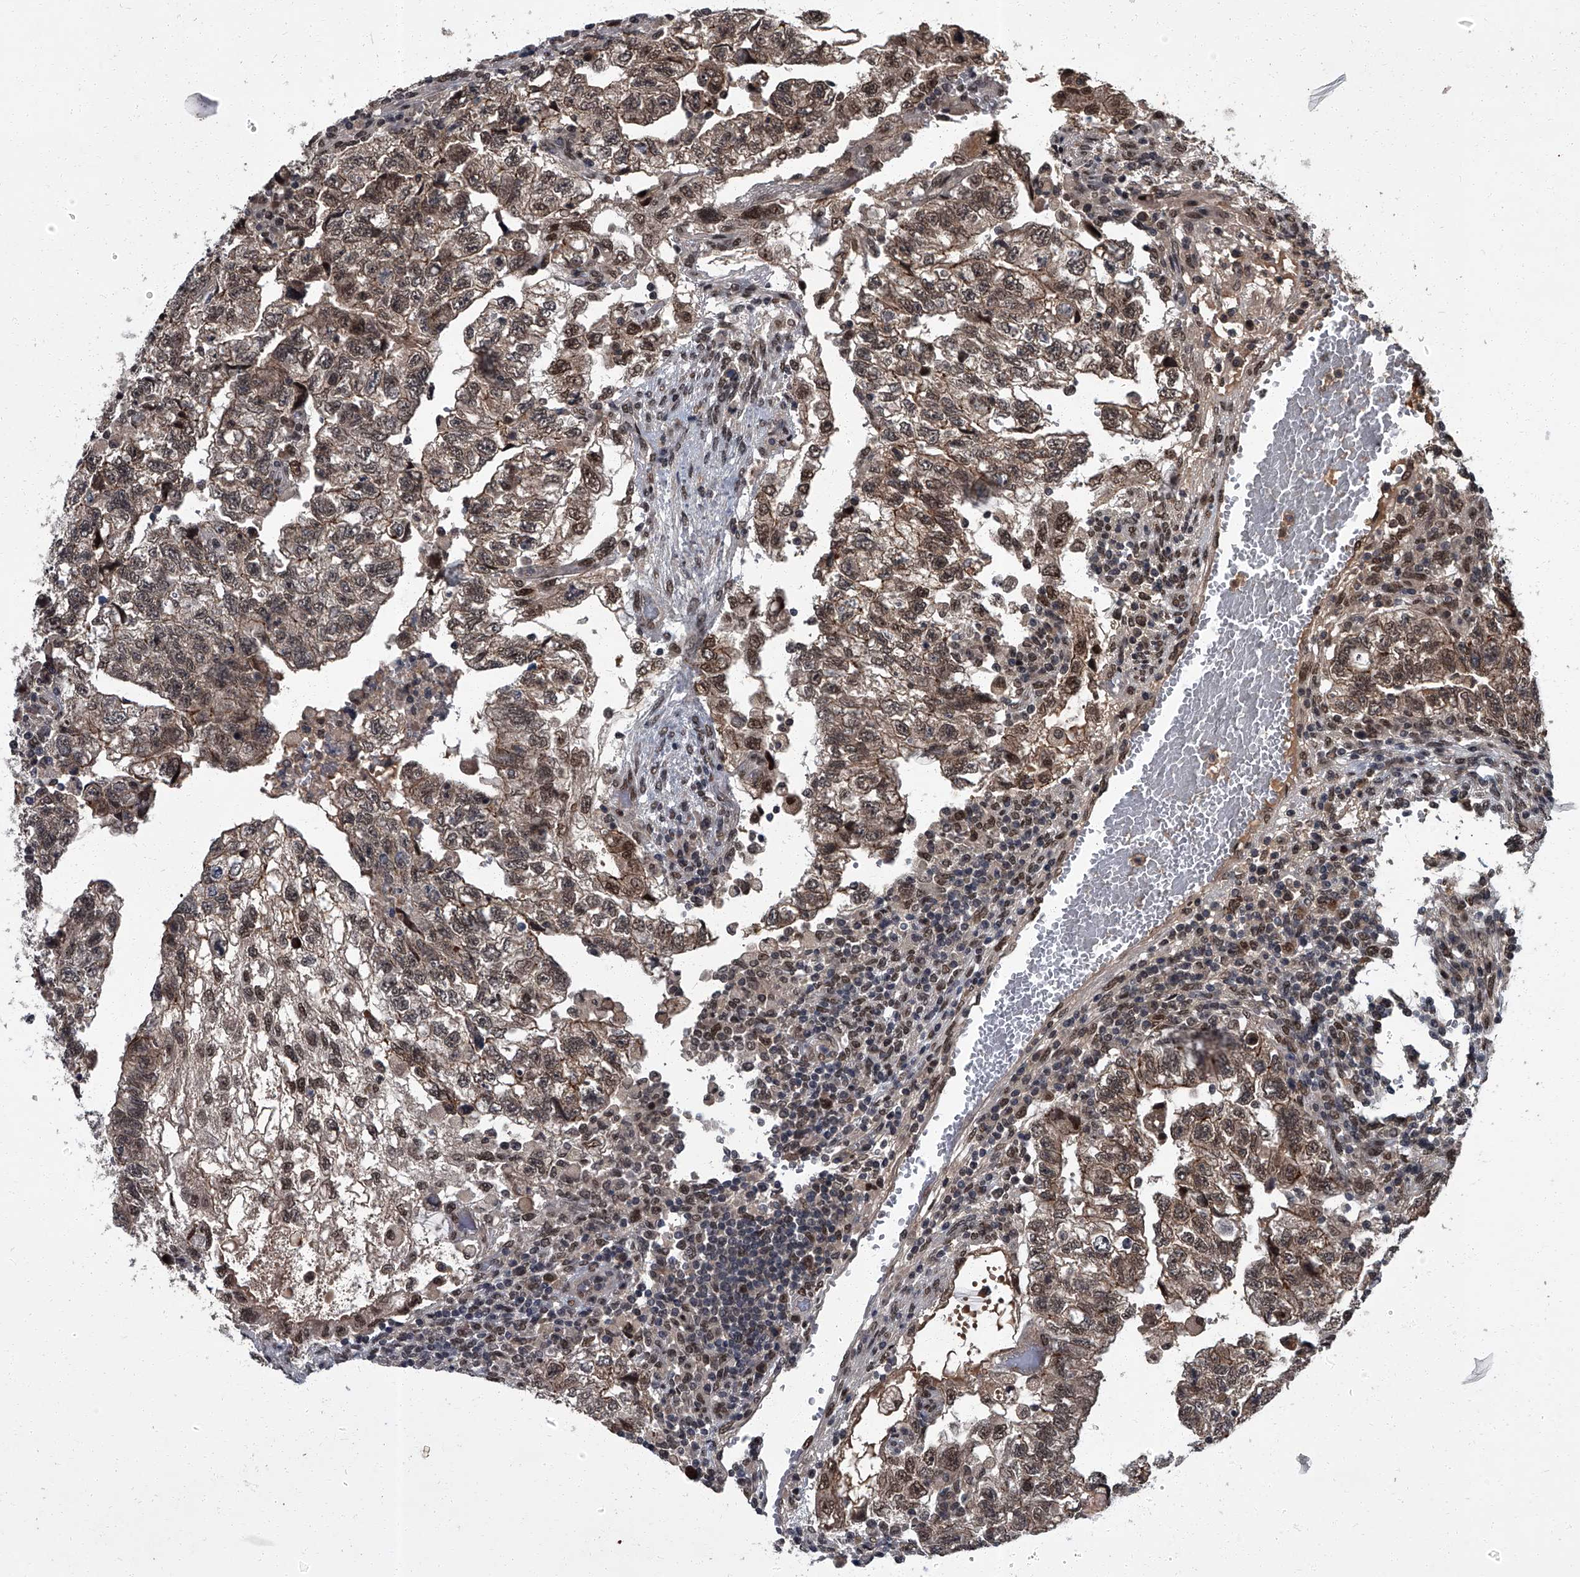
{"staining": {"intensity": "moderate", "quantity": ">75%", "location": "cytoplasmic/membranous,nuclear"}, "tissue": "testis cancer", "cell_type": "Tumor cells", "image_type": "cancer", "snomed": [{"axis": "morphology", "description": "Carcinoma, Embryonal, NOS"}, {"axis": "topography", "description": "Testis"}], "caption": "About >75% of tumor cells in embryonal carcinoma (testis) show moderate cytoplasmic/membranous and nuclear protein positivity as visualized by brown immunohistochemical staining.", "gene": "ZNF518B", "patient": {"sex": "male", "age": 36}}